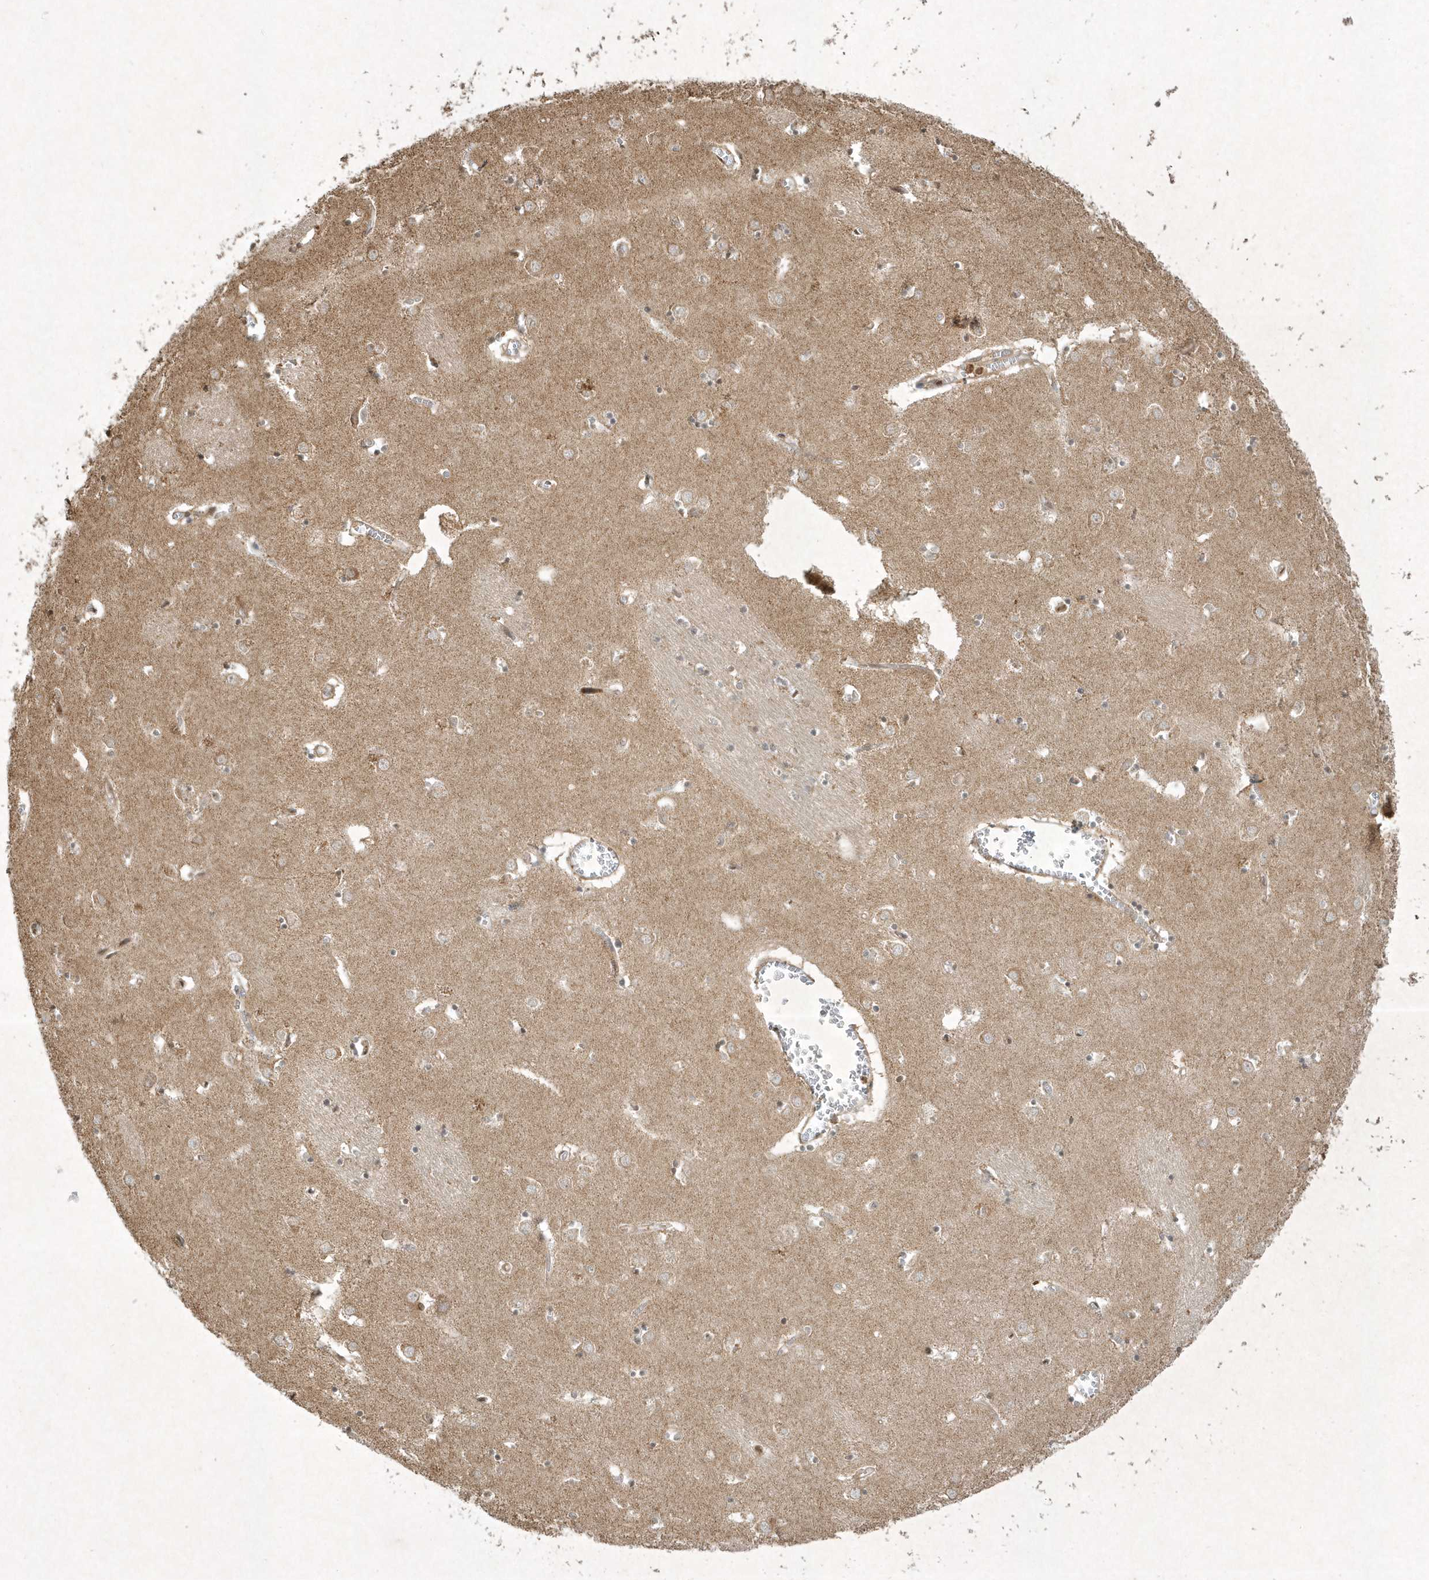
{"staining": {"intensity": "weak", "quantity": "<25%", "location": "cytoplasmic/membranous"}, "tissue": "caudate", "cell_type": "Glial cells", "image_type": "normal", "snomed": [{"axis": "morphology", "description": "Normal tissue, NOS"}, {"axis": "topography", "description": "Lateral ventricle wall"}], "caption": "Caudate stained for a protein using immunohistochemistry exhibits no positivity glial cells.", "gene": "PLTP", "patient": {"sex": "male", "age": 70}}